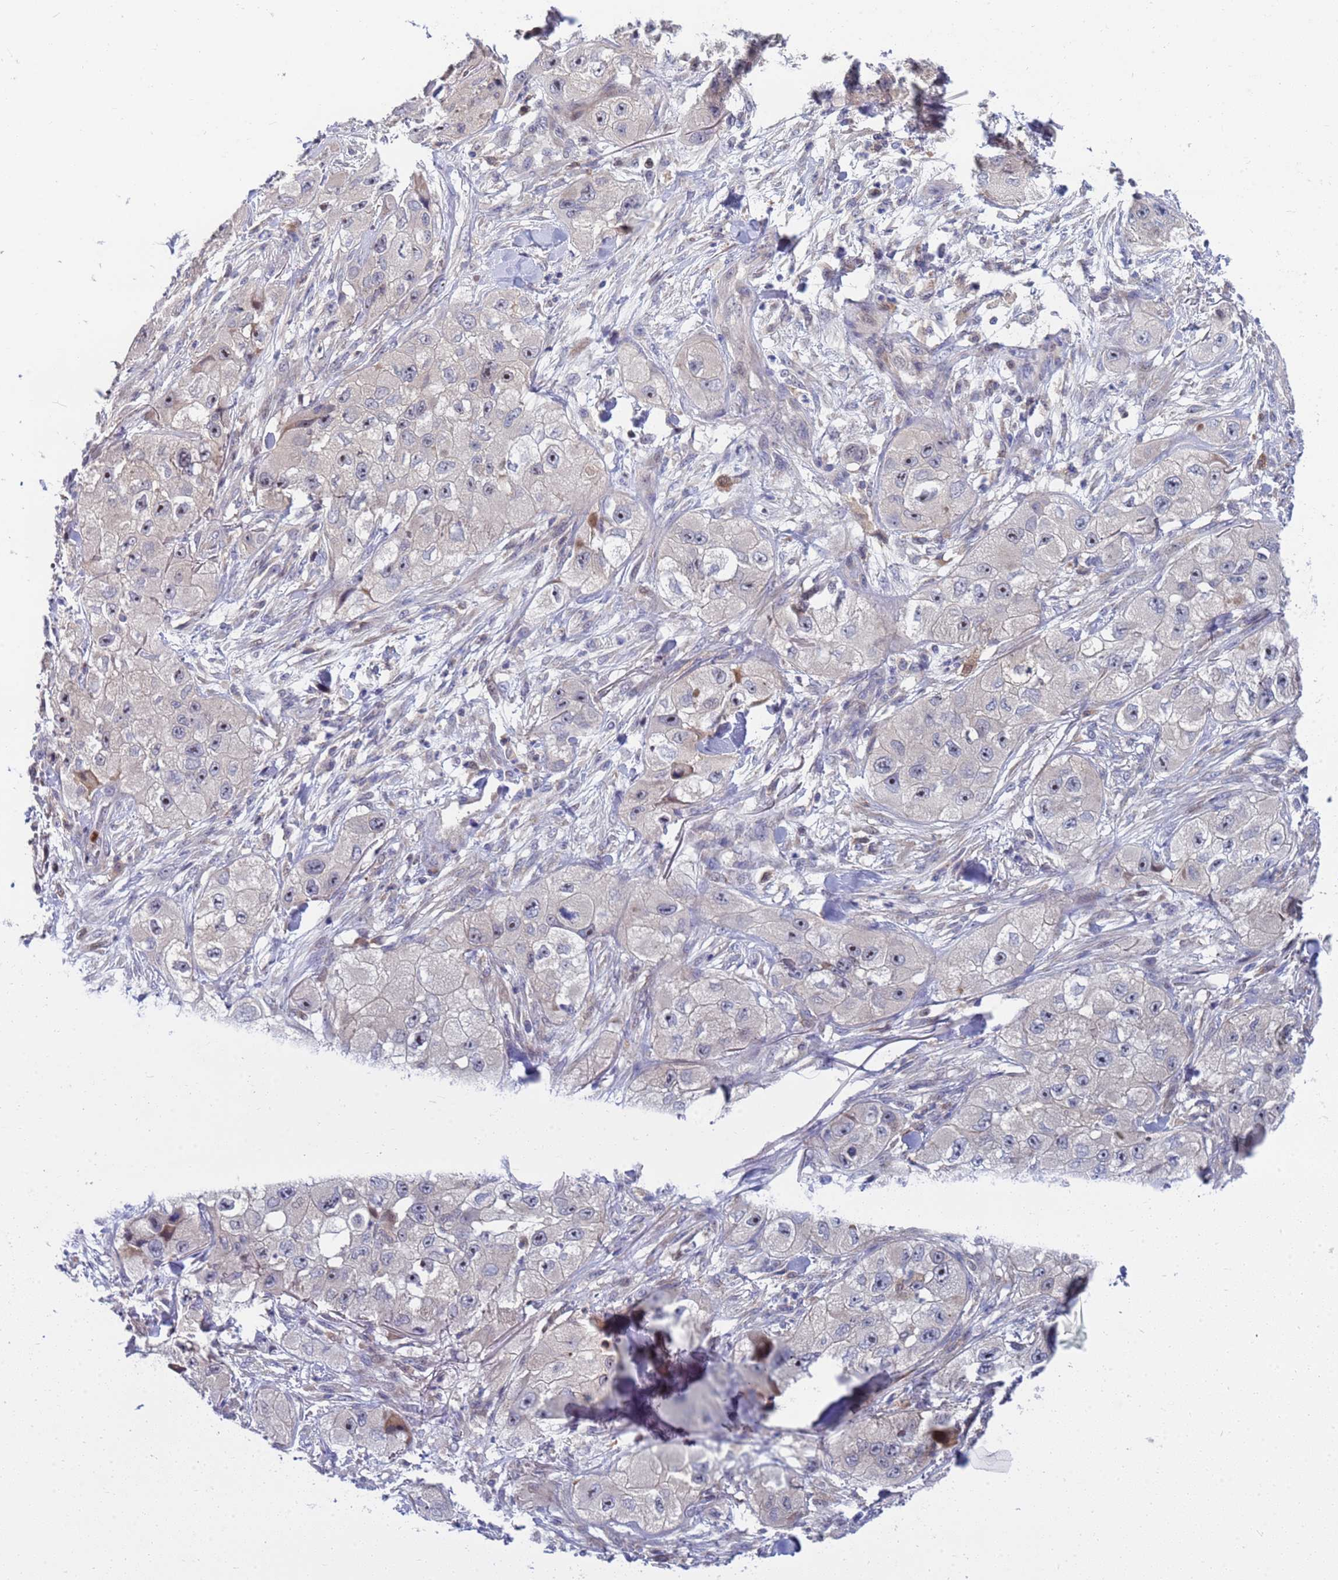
{"staining": {"intensity": "negative", "quantity": "none", "location": "none"}, "tissue": "skin cancer", "cell_type": "Tumor cells", "image_type": "cancer", "snomed": [{"axis": "morphology", "description": "Squamous cell carcinoma, NOS"}, {"axis": "topography", "description": "Skin"}, {"axis": "topography", "description": "Subcutis"}], "caption": "This is an immunohistochemistry photomicrograph of human skin squamous cell carcinoma. There is no expression in tumor cells.", "gene": "ENOSF1", "patient": {"sex": "male", "age": 73}}